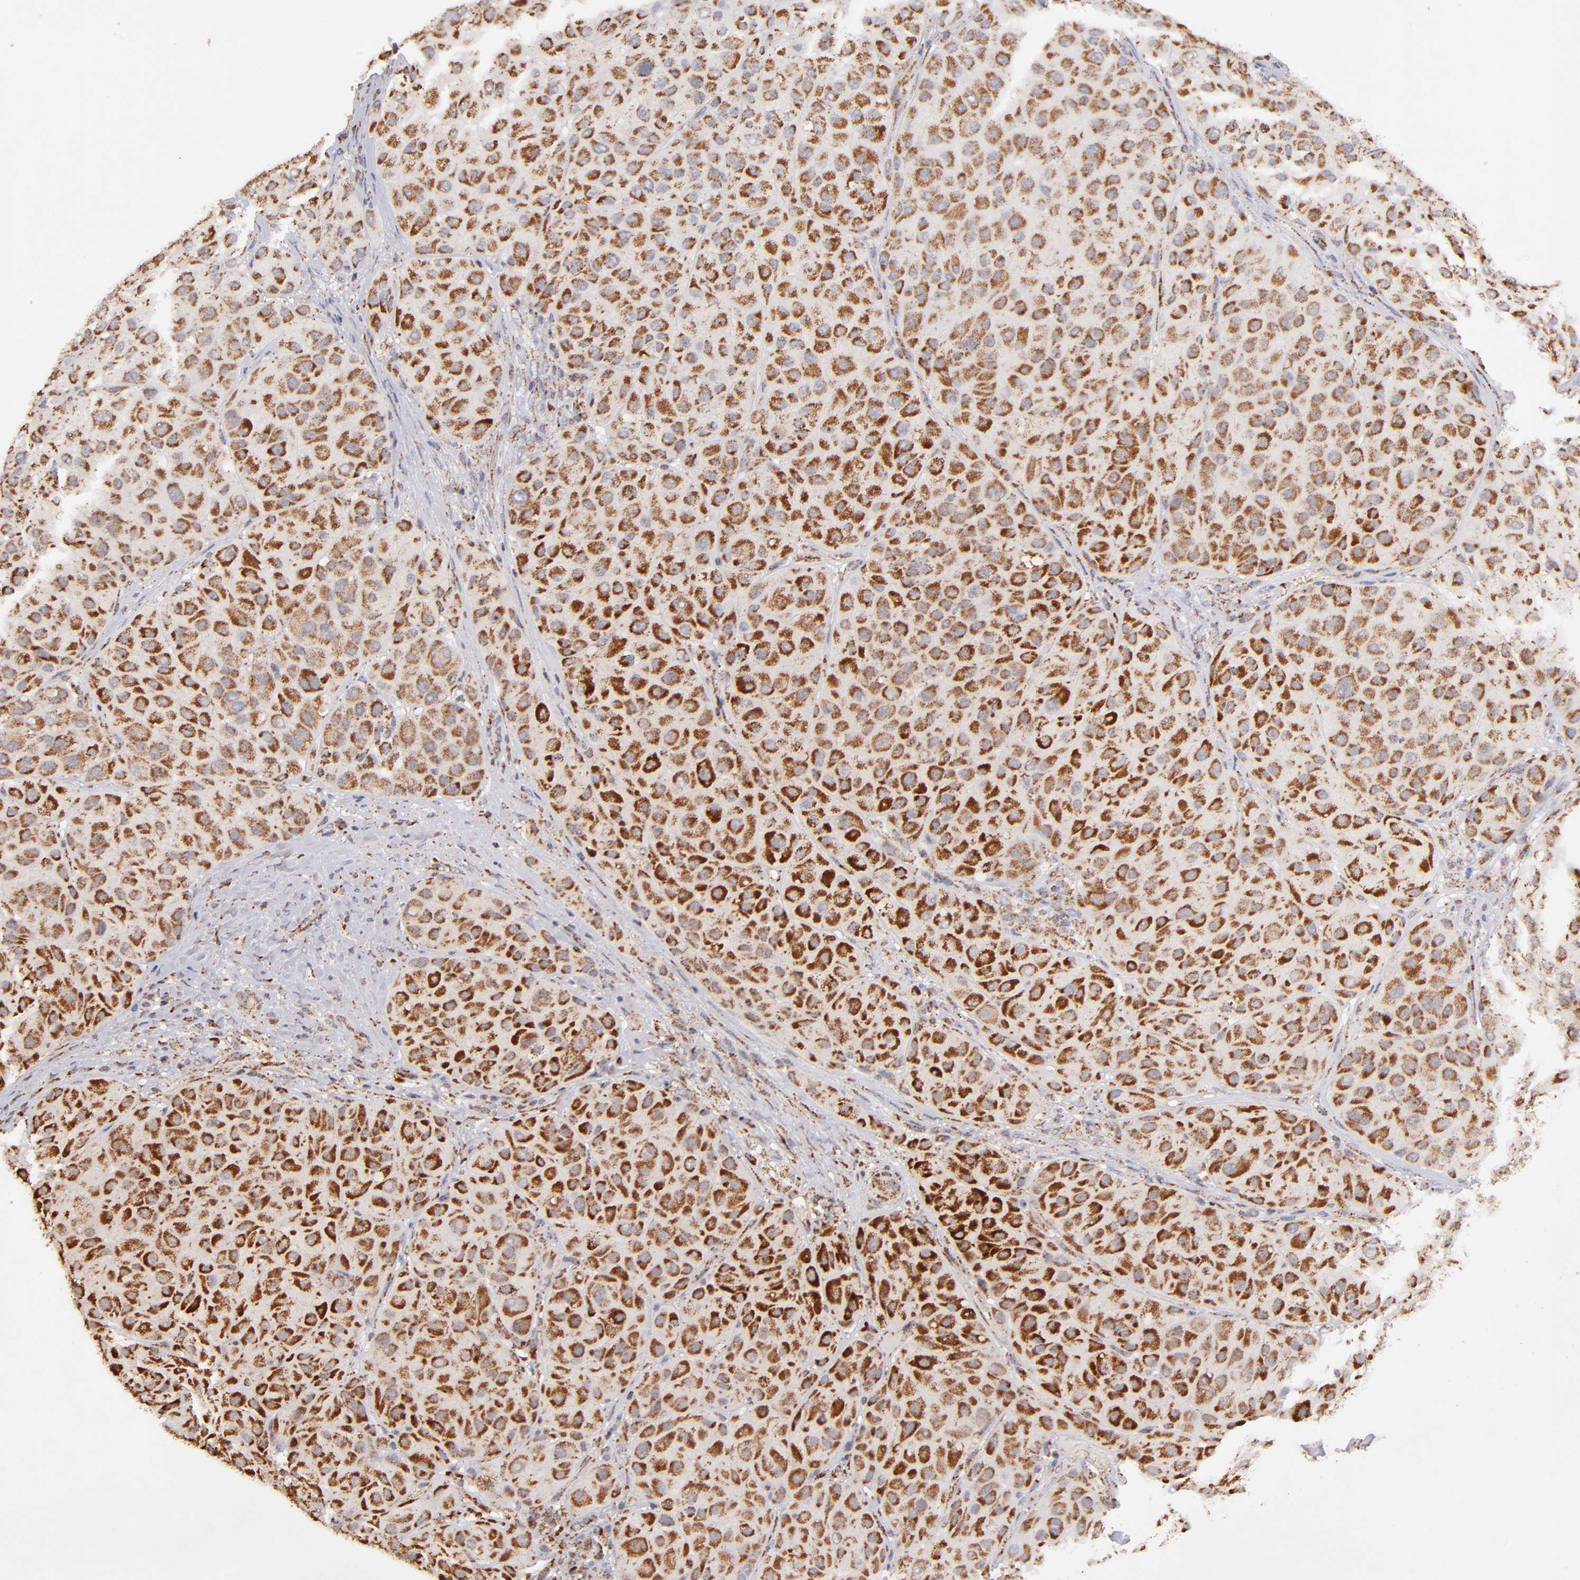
{"staining": {"intensity": "moderate", "quantity": ">75%", "location": "cytoplasmic/membranous"}, "tissue": "melanoma", "cell_type": "Tumor cells", "image_type": "cancer", "snomed": [{"axis": "morphology", "description": "Normal tissue, NOS"}, {"axis": "morphology", "description": "Malignant melanoma, Metastatic site"}, {"axis": "topography", "description": "Skin"}], "caption": "A brown stain labels moderate cytoplasmic/membranous expression of a protein in malignant melanoma (metastatic site) tumor cells. Ihc stains the protein of interest in brown and the nuclei are stained blue.", "gene": "DLST", "patient": {"sex": "male", "age": 41}}